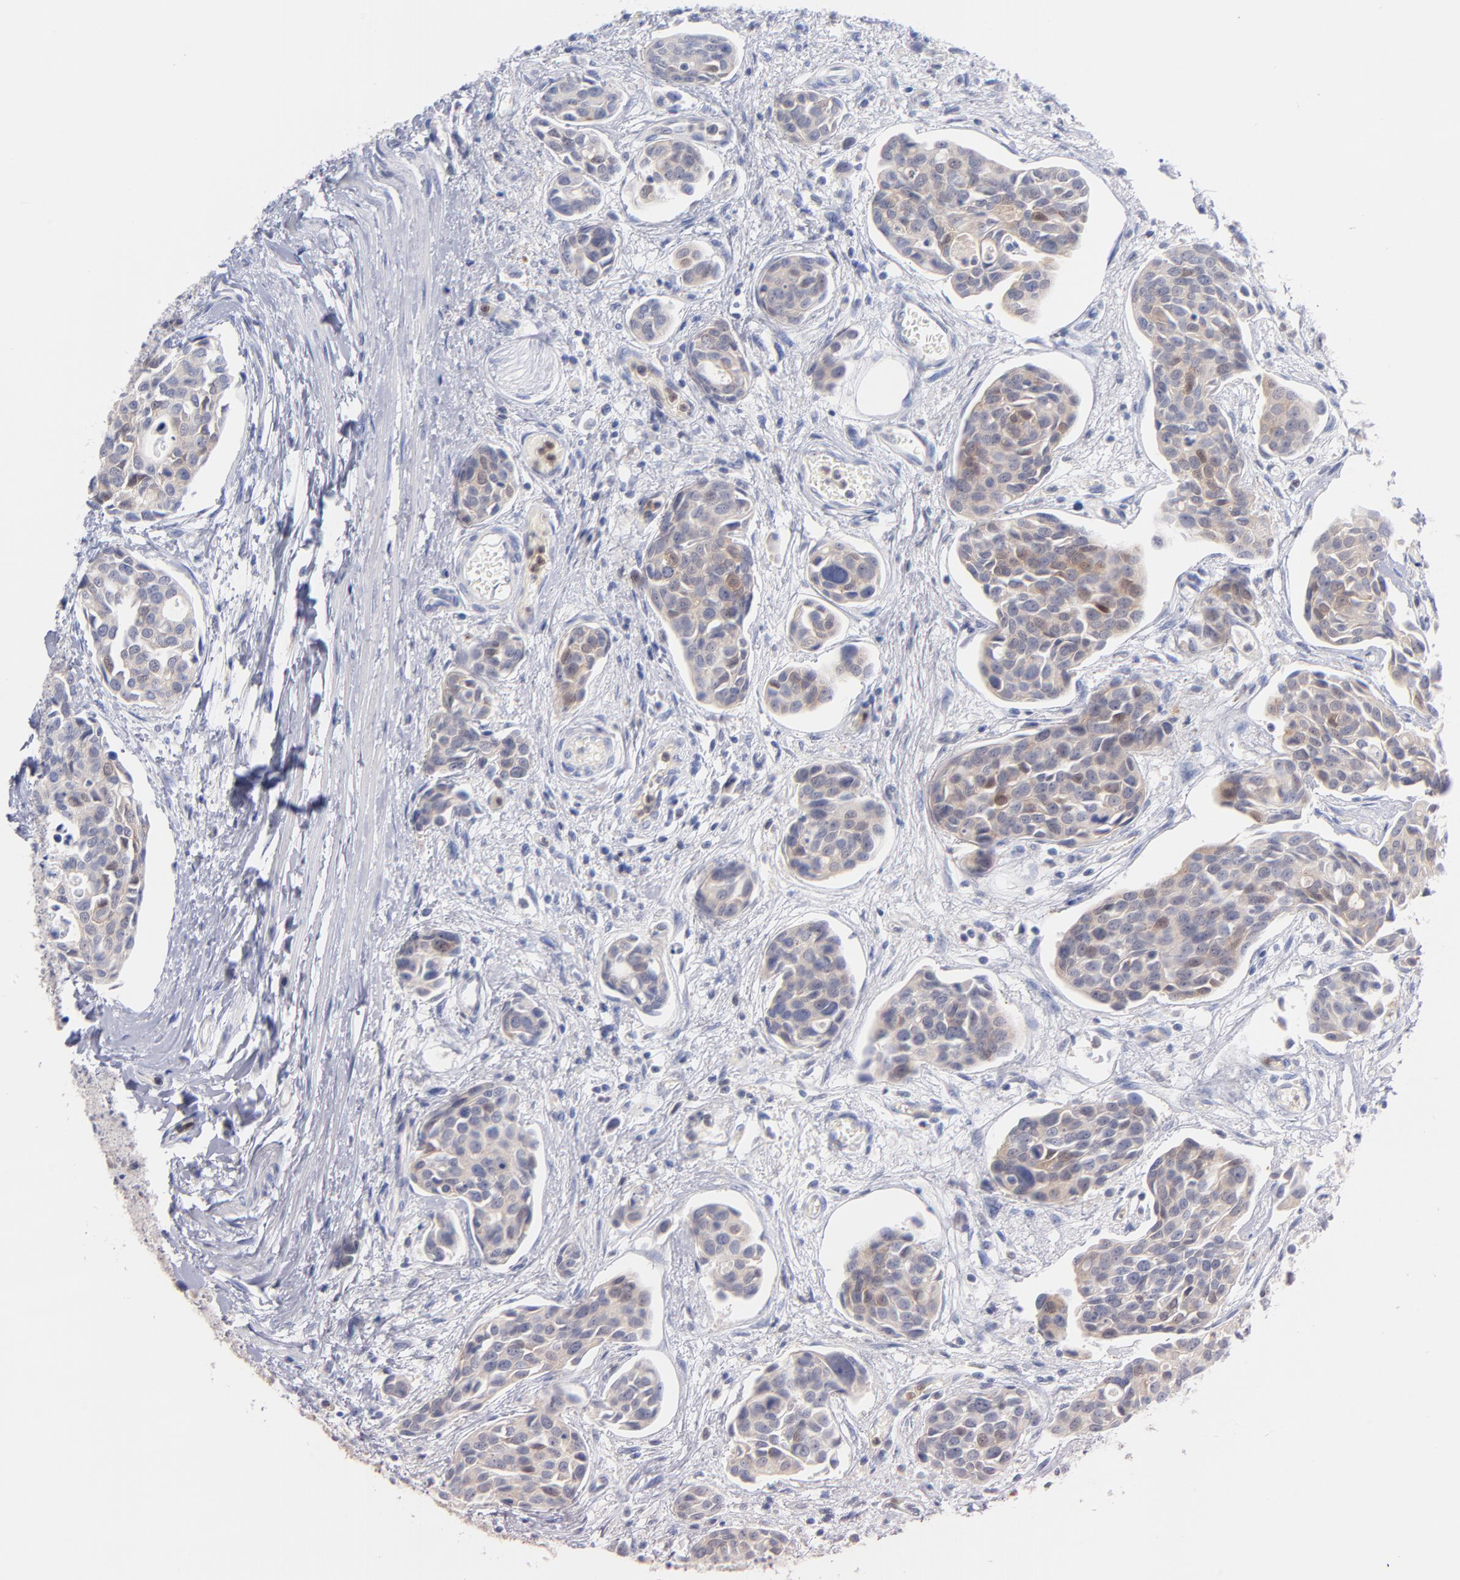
{"staining": {"intensity": "weak", "quantity": "25%-75%", "location": "cytoplasmic/membranous,nuclear"}, "tissue": "urothelial cancer", "cell_type": "Tumor cells", "image_type": "cancer", "snomed": [{"axis": "morphology", "description": "Urothelial carcinoma, High grade"}, {"axis": "topography", "description": "Urinary bladder"}], "caption": "Urothelial cancer tissue reveals weak cytoplasmic/membranous and nuclear expression in about 25%-75% of tumor cells", "gene": "BID", "patient": {"sex": "male", "age": 78}}